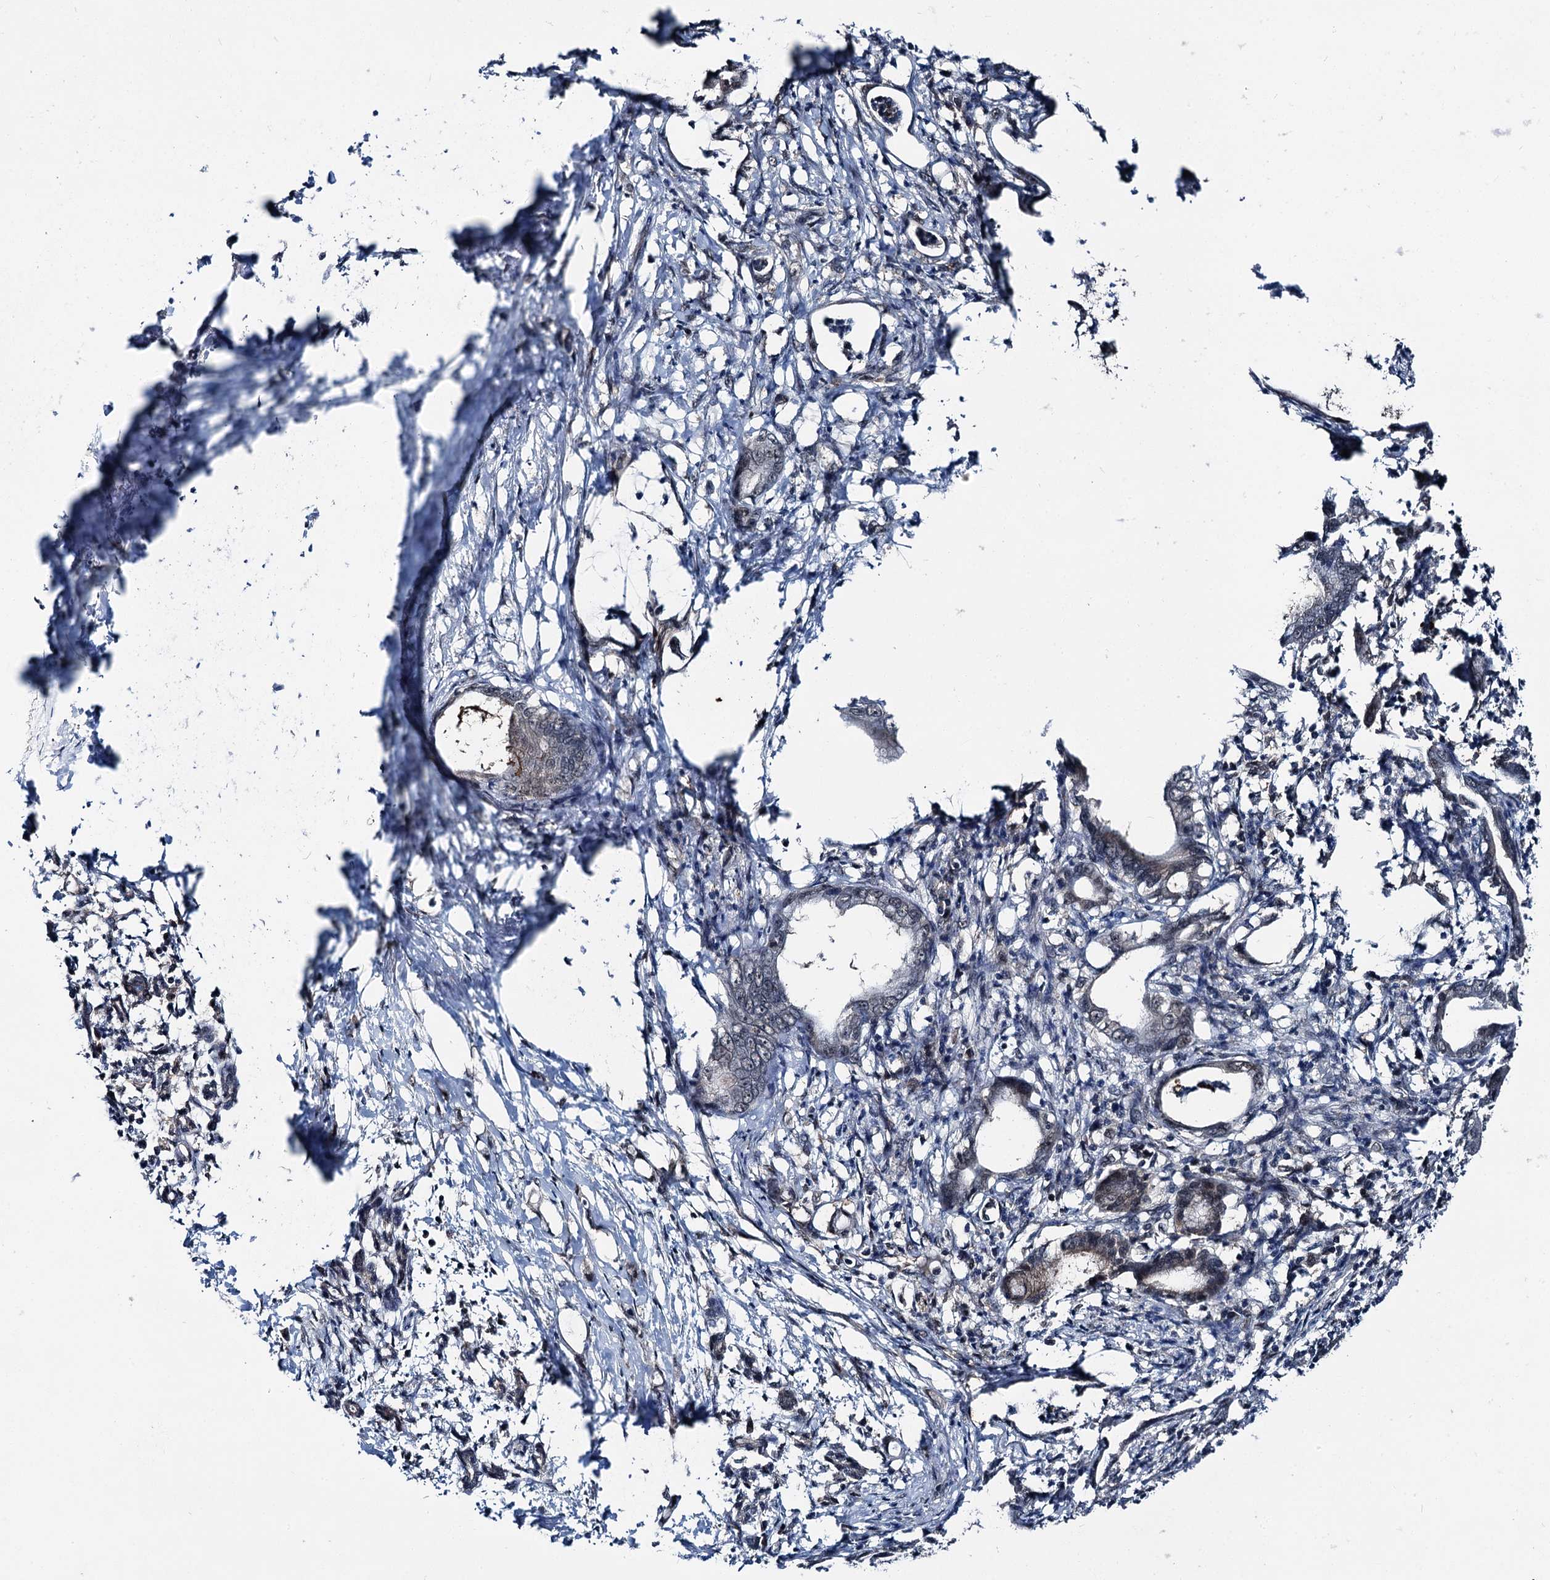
{"staining": {"intensity": "negative", "quantity": "none", "location": "none"}, "tissue": "pancreatic cancer", "cell_type": "Tumor cells", "image_type": "cancer", "snomed": [{"axis": "morphology", "description": "Adenocarcinoma, NOS"}, {"axis": "topography", "description": "Pancreas"}], "caption": "The photomicrograph displays no significant expression in tumor cells of adenocarcinoma (pancreatic).", "gene": "PSMD13", "patient": {"sex": "female", "age": 55}}